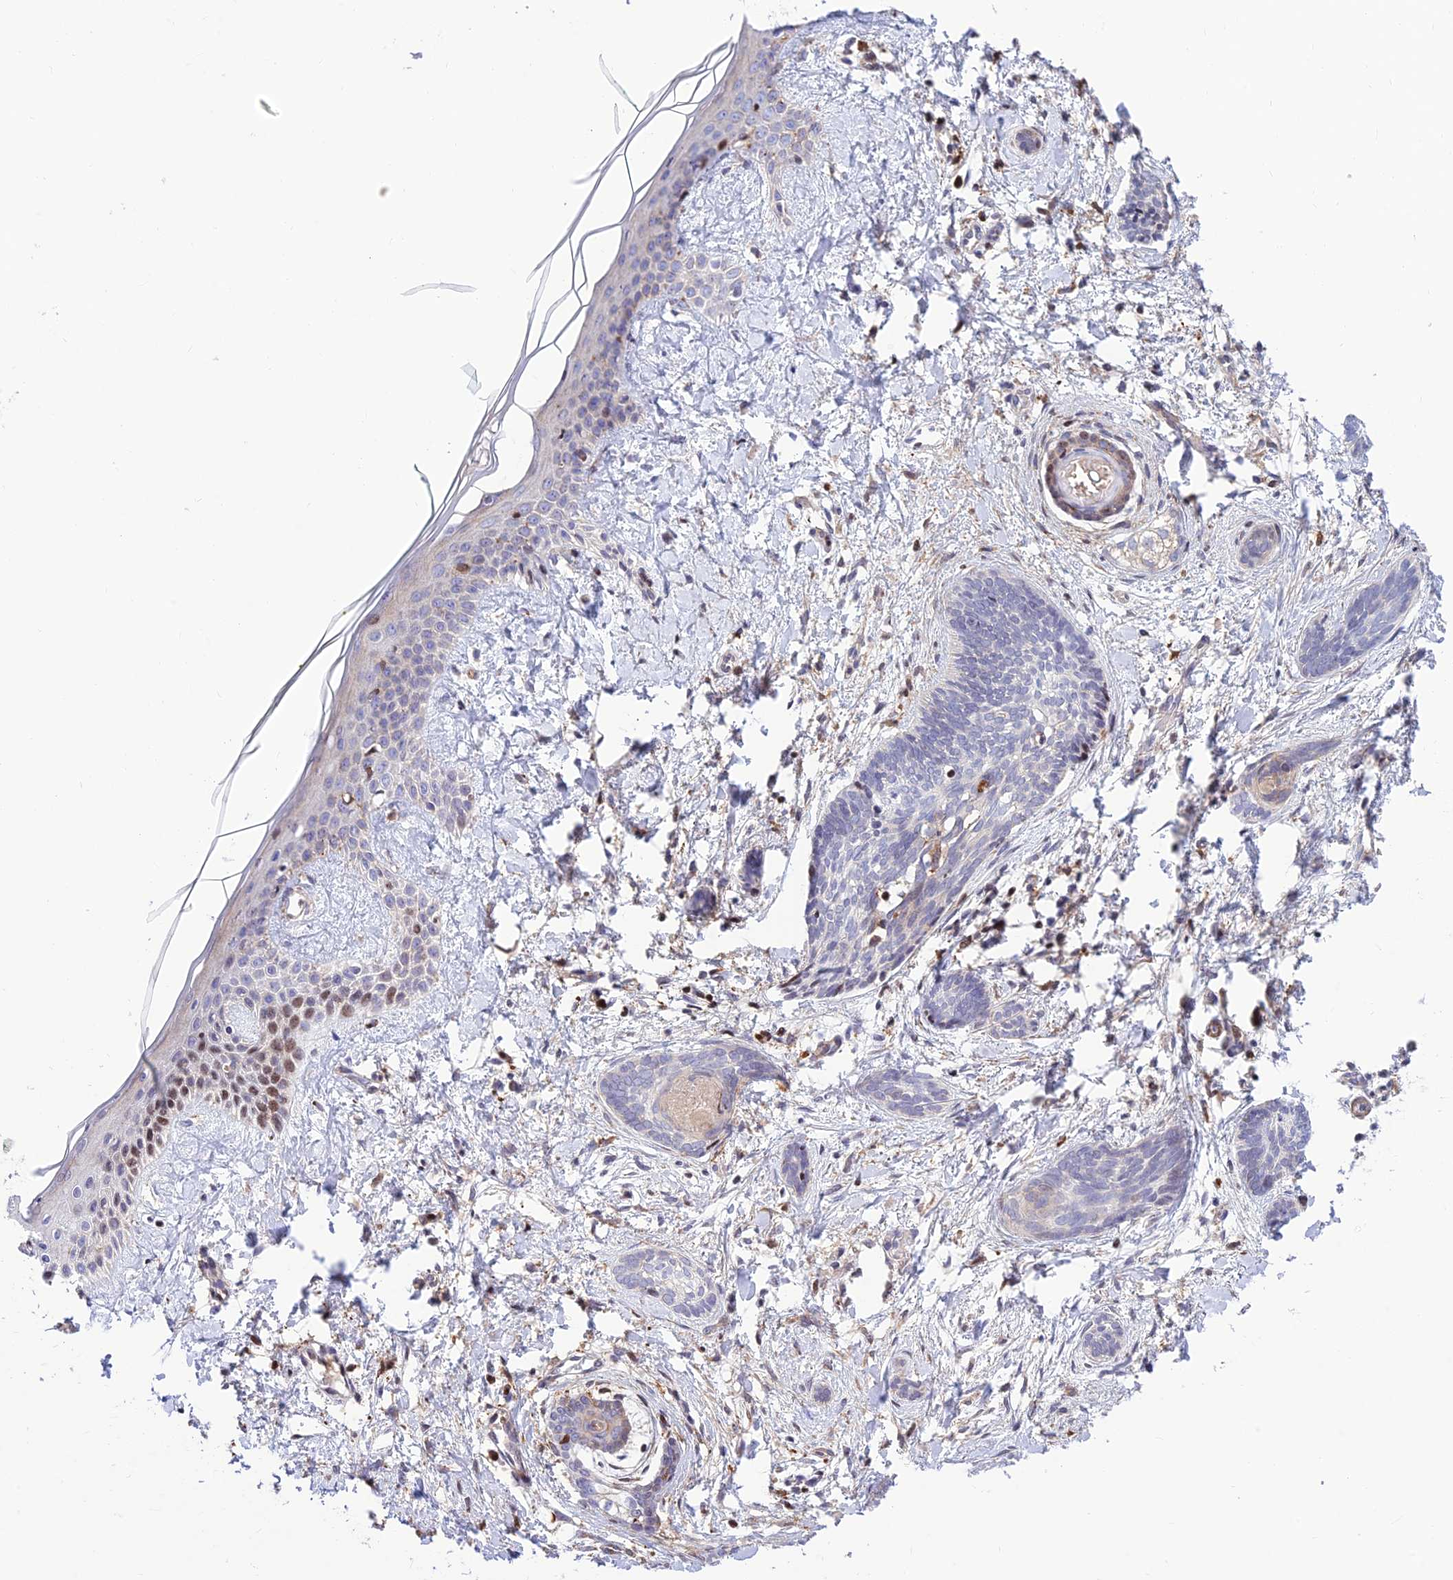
{"staining": {"intensity": "negative", "quantity": "none", "location": "none"}, "tissue": "skin cancer", "cell_type": "Tumor cells", "image_type": "cancer", "snomed": [{"axis": "morphology", "description": "Basal cell carcinoma"}, {"axis": "topography", "description": "Skin"}], "caption": "High power microscopy image of an immunohistochemistry (IHC) histopathology image of basal cell carcinoma (skin), revealing no significant positivity in tumor cells.", "gene": "FAM186B", "patient": {"sex": "female", "age": 81}}